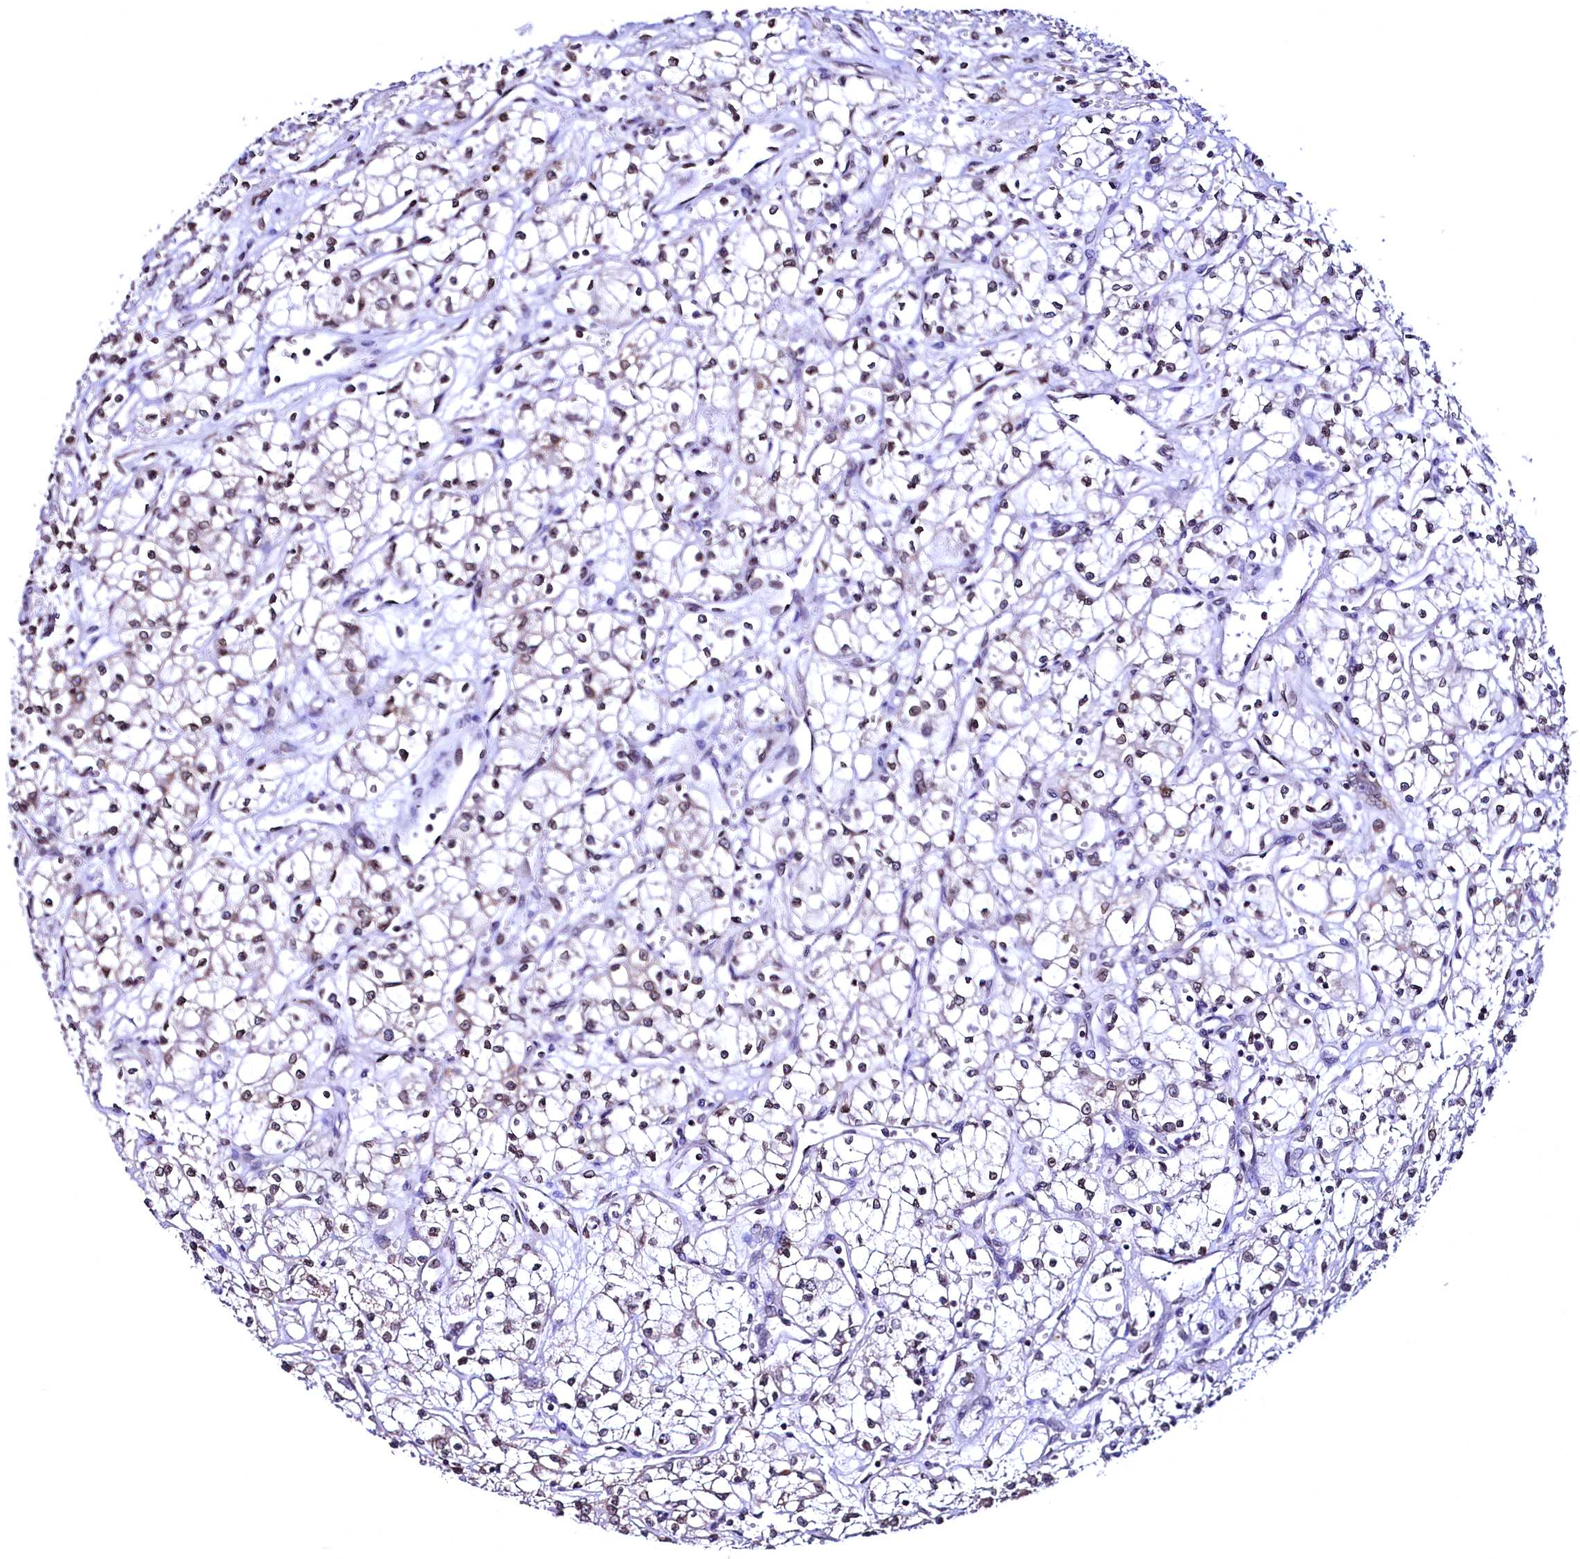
{"staining": {"intensity": "weak", "quantity": "<25%", "location": "nuclear"}, "tissue": "renal cancer", "cell_type": "Tumor cells", "image_type": "cancer", "snomed": [{"axis": "morphology", "description": "Adenocarcinoma, NOS"}, {"axis": "topography", "description": "Kidney"}], "caption": "DAB (3,3'-diaminobenzidine) immunohistochemical staining of renal cancer (adenocarcinoma) reveals no significant staining in tumor cells.", "gene": "HAND1", "patient": {"sex": "male", "age": 59}}